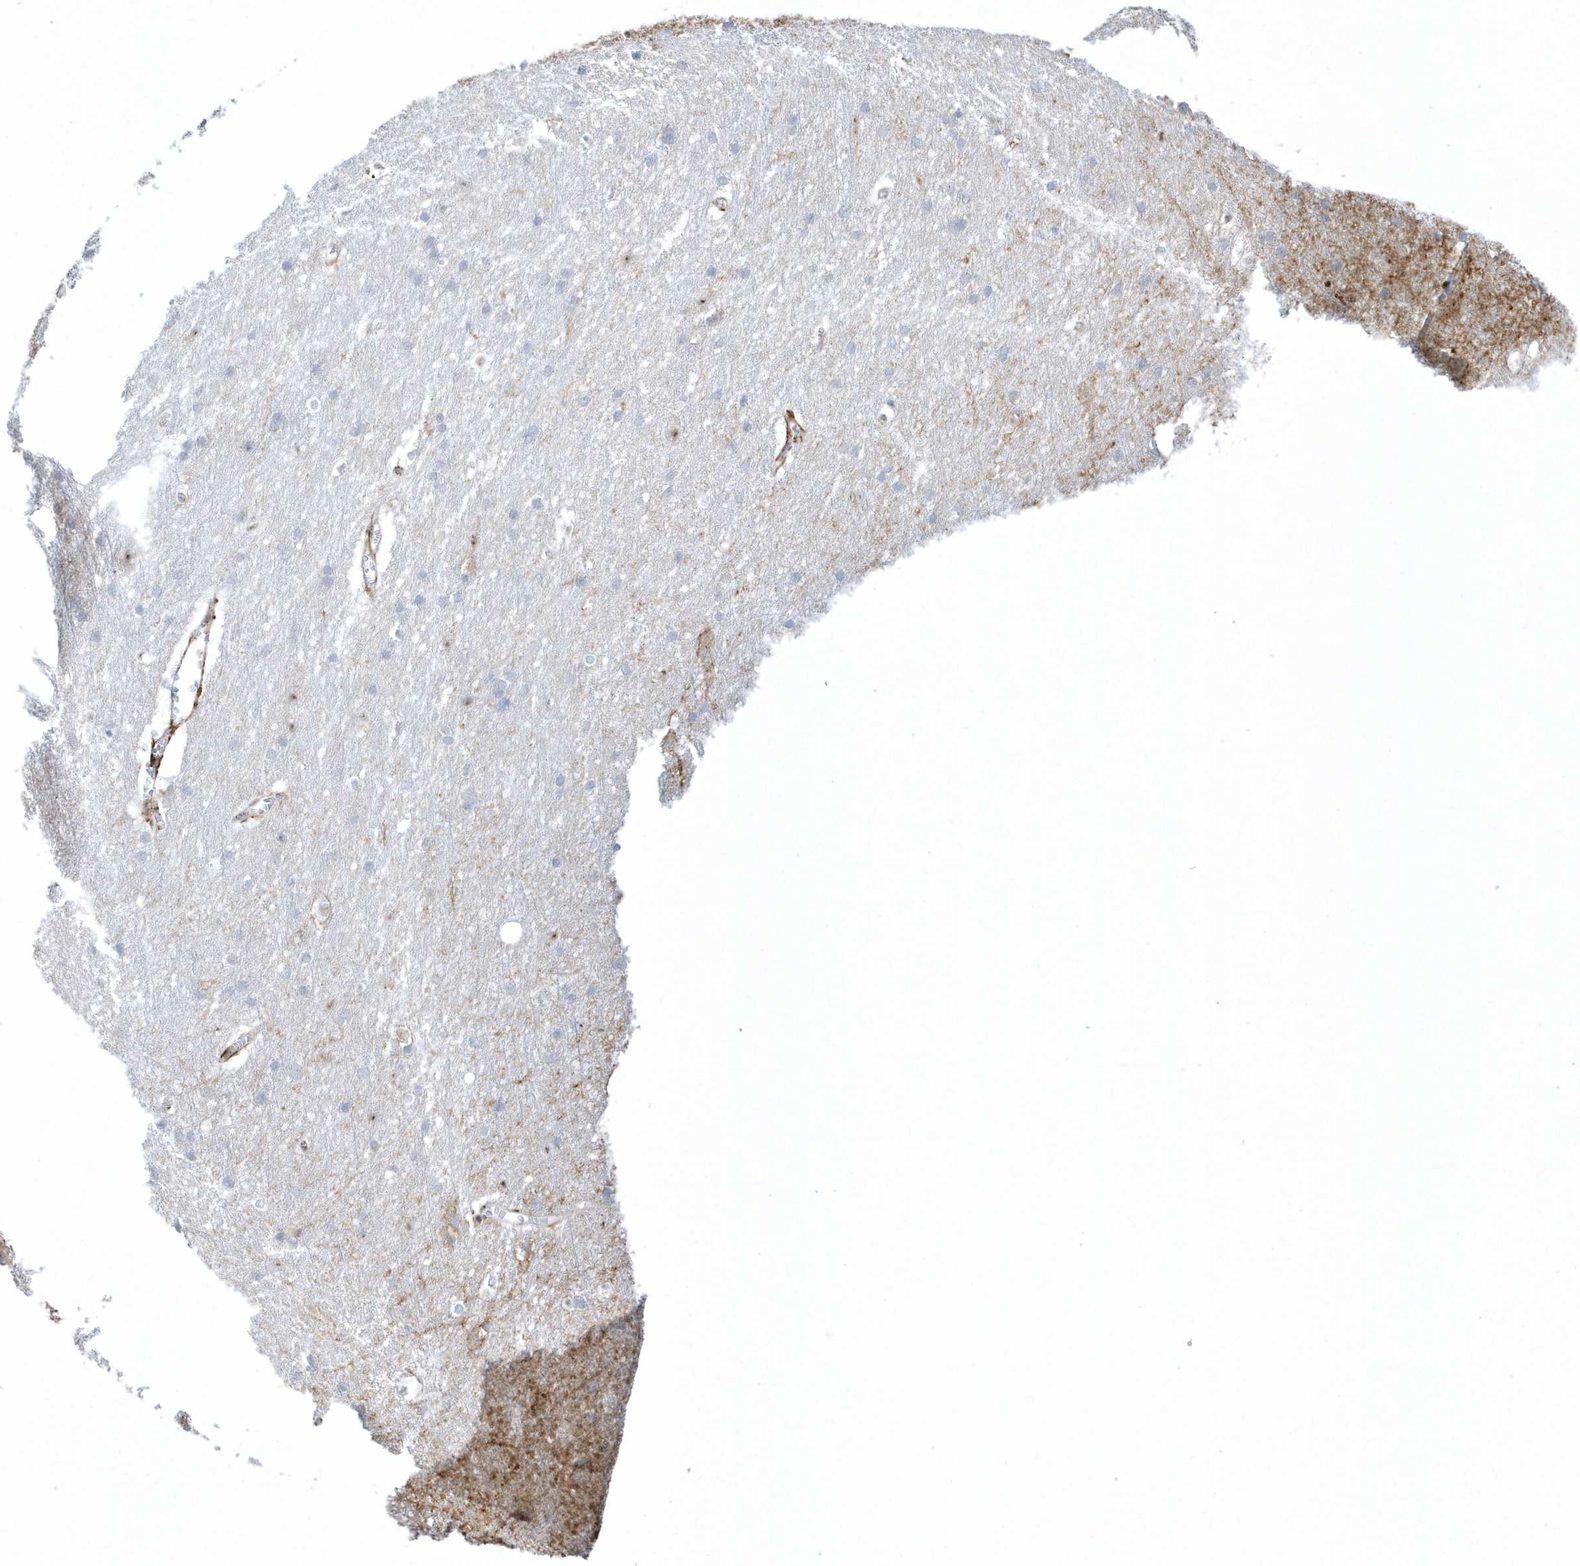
{"staining": {"intensity": "negative", "quantity": "none", "location": "none"}, "tissue": "cerebral cortex", "cell_type": "Endothelial cells", "image_type": "normal", "snomed": [{"axis": "morphology", "description": "Normal tissue, NOS"}, {"axis": "topography", "description": "Cerebral cortex"}], "caption": "This is a histopathology image of immunohistochemistry (IHC) staining of benign cerebral cortex, which shows no expression in endothelial cells.", "gene": "MASP2", "patient": {"sex": "male", "age": 54}}